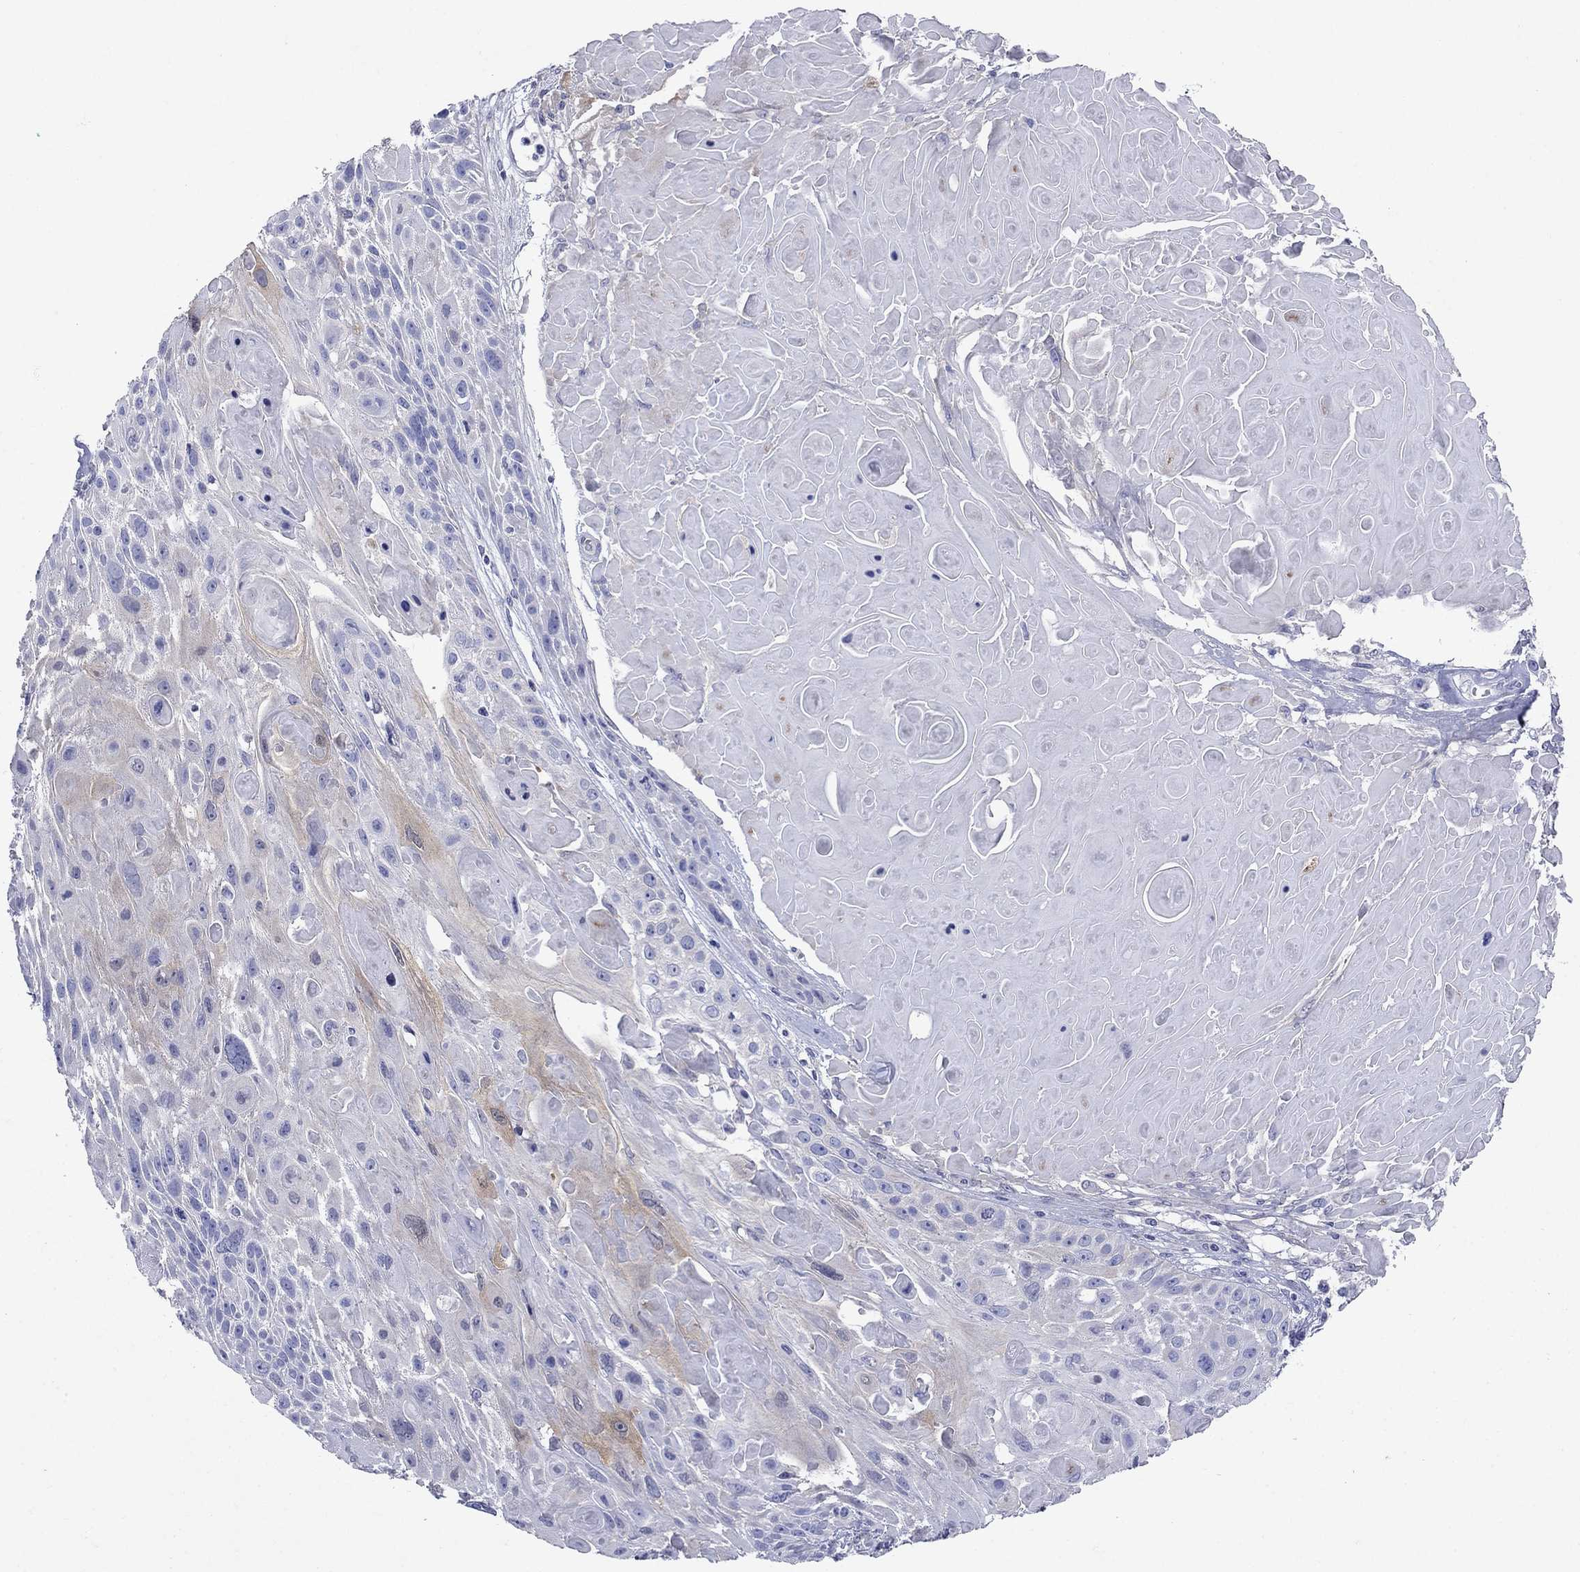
{"staining": {"intensity": "negative", "quantity": "none", "location": "none"}, "tissue": "skin cancer", "cell_type": "Tumor cells", "image_type": "cancer", "snomed": [{"axis": "morphology", "description": "Squamous cell carcinoma, NOS"}, {"axis": "topography", "description": "Skin"}, {"axis": "topography", "description": "Anal"}], "caption": "Micrograph shows no protein positivity in tumor cells of skin squamous cell carcinoma tissue.", "gene": "SULT2B1", "patient": {"sex": "female", "age": 75}}